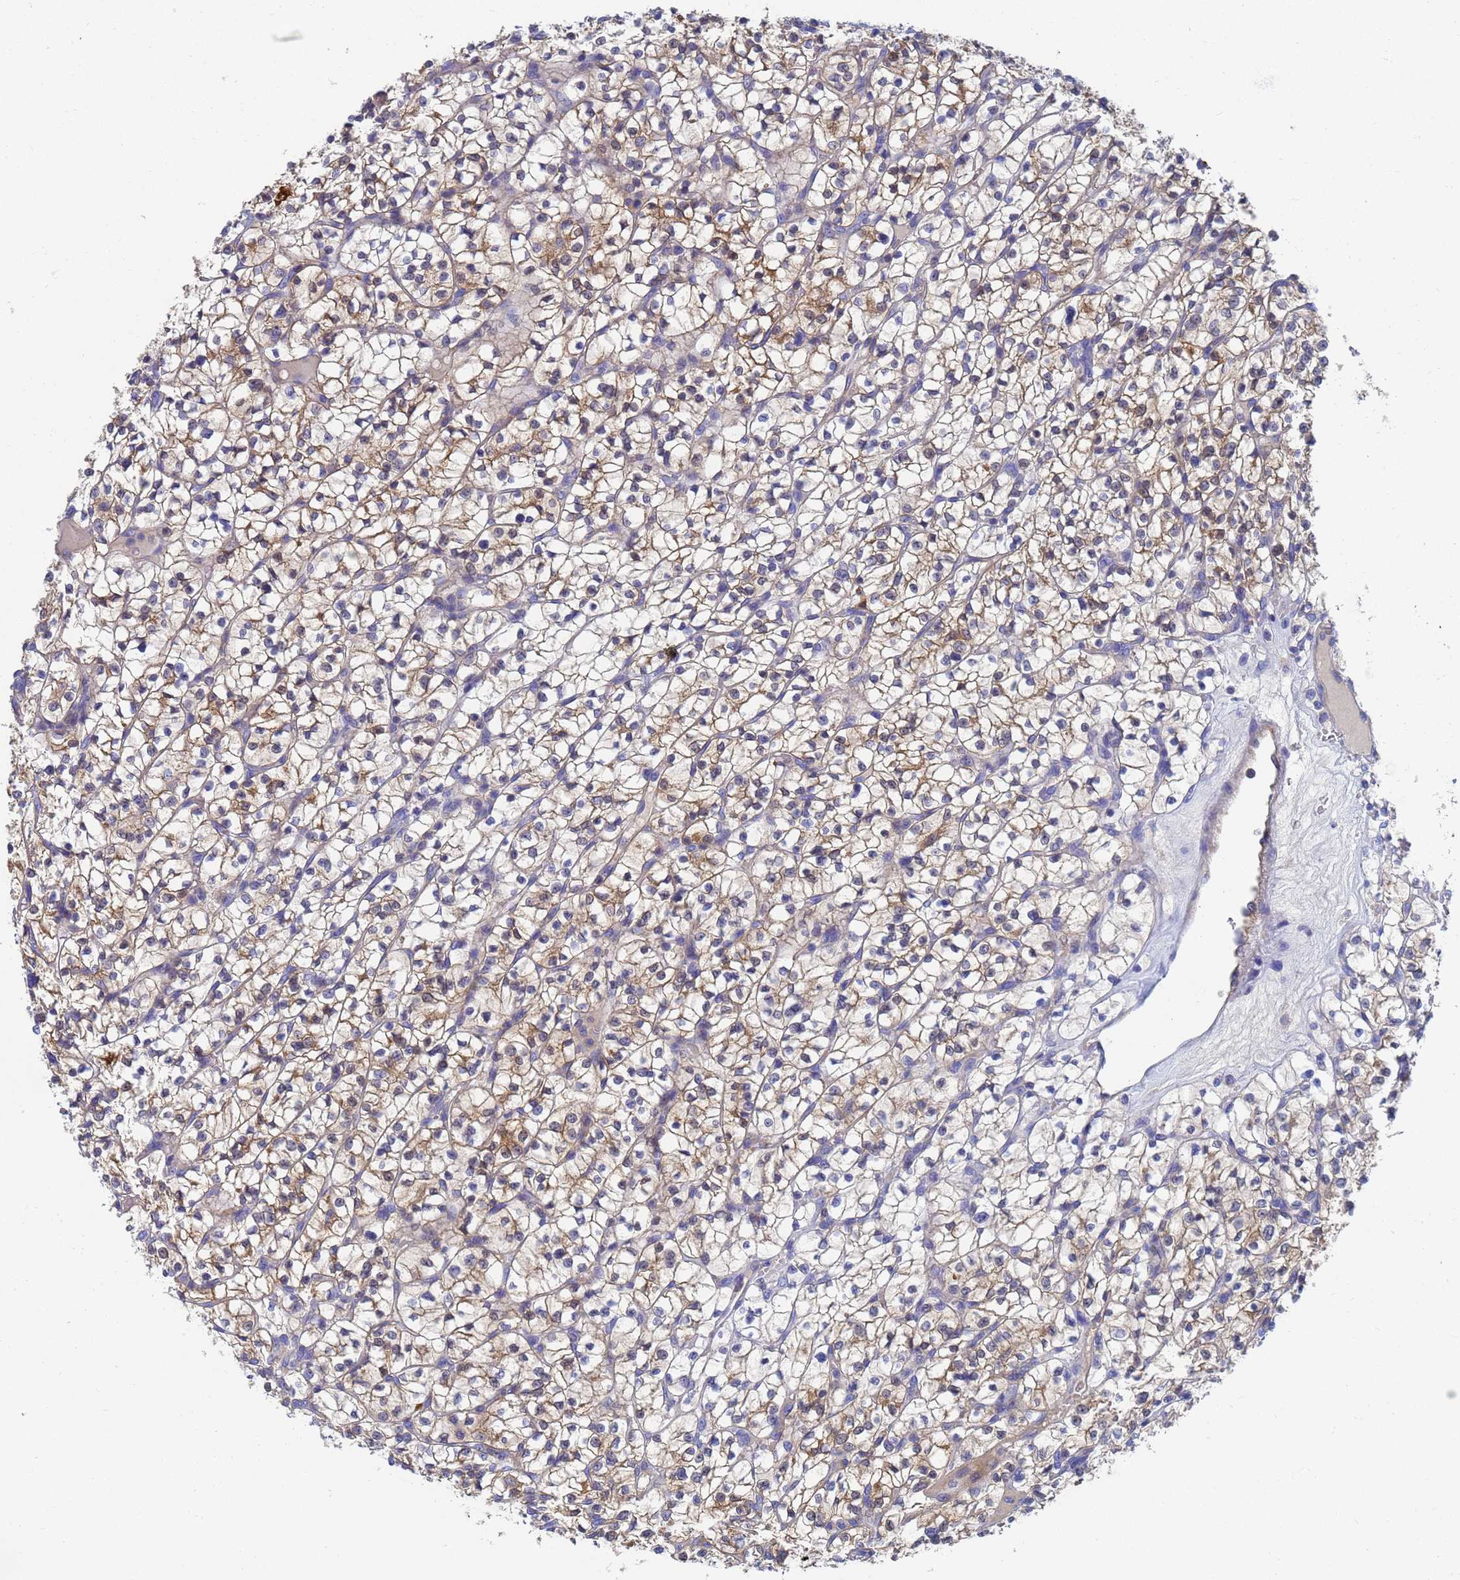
{"staining": {"intensity": "moderate", "quantity": "25%-75%", "location": "cytoplasmic/membranous"}, "tissue": "renal cancer", "cell_type": "Tumor cells", "image_type": "cancer", "snomed": [{"axis": "morphology", "description": "Adenocarcinoma, NOS"}, {"axis": "topography", "description": "Kidney"}], "caption": "Approximately 25%-75% of tumor cells in human renal adenocarcinoma display moderate cytoplasmic/membranous protein positivity as visualized by brown immunohistochemical staining.", "gene": "GCHFR", "patient": {"sex": "female", "age": 64}}